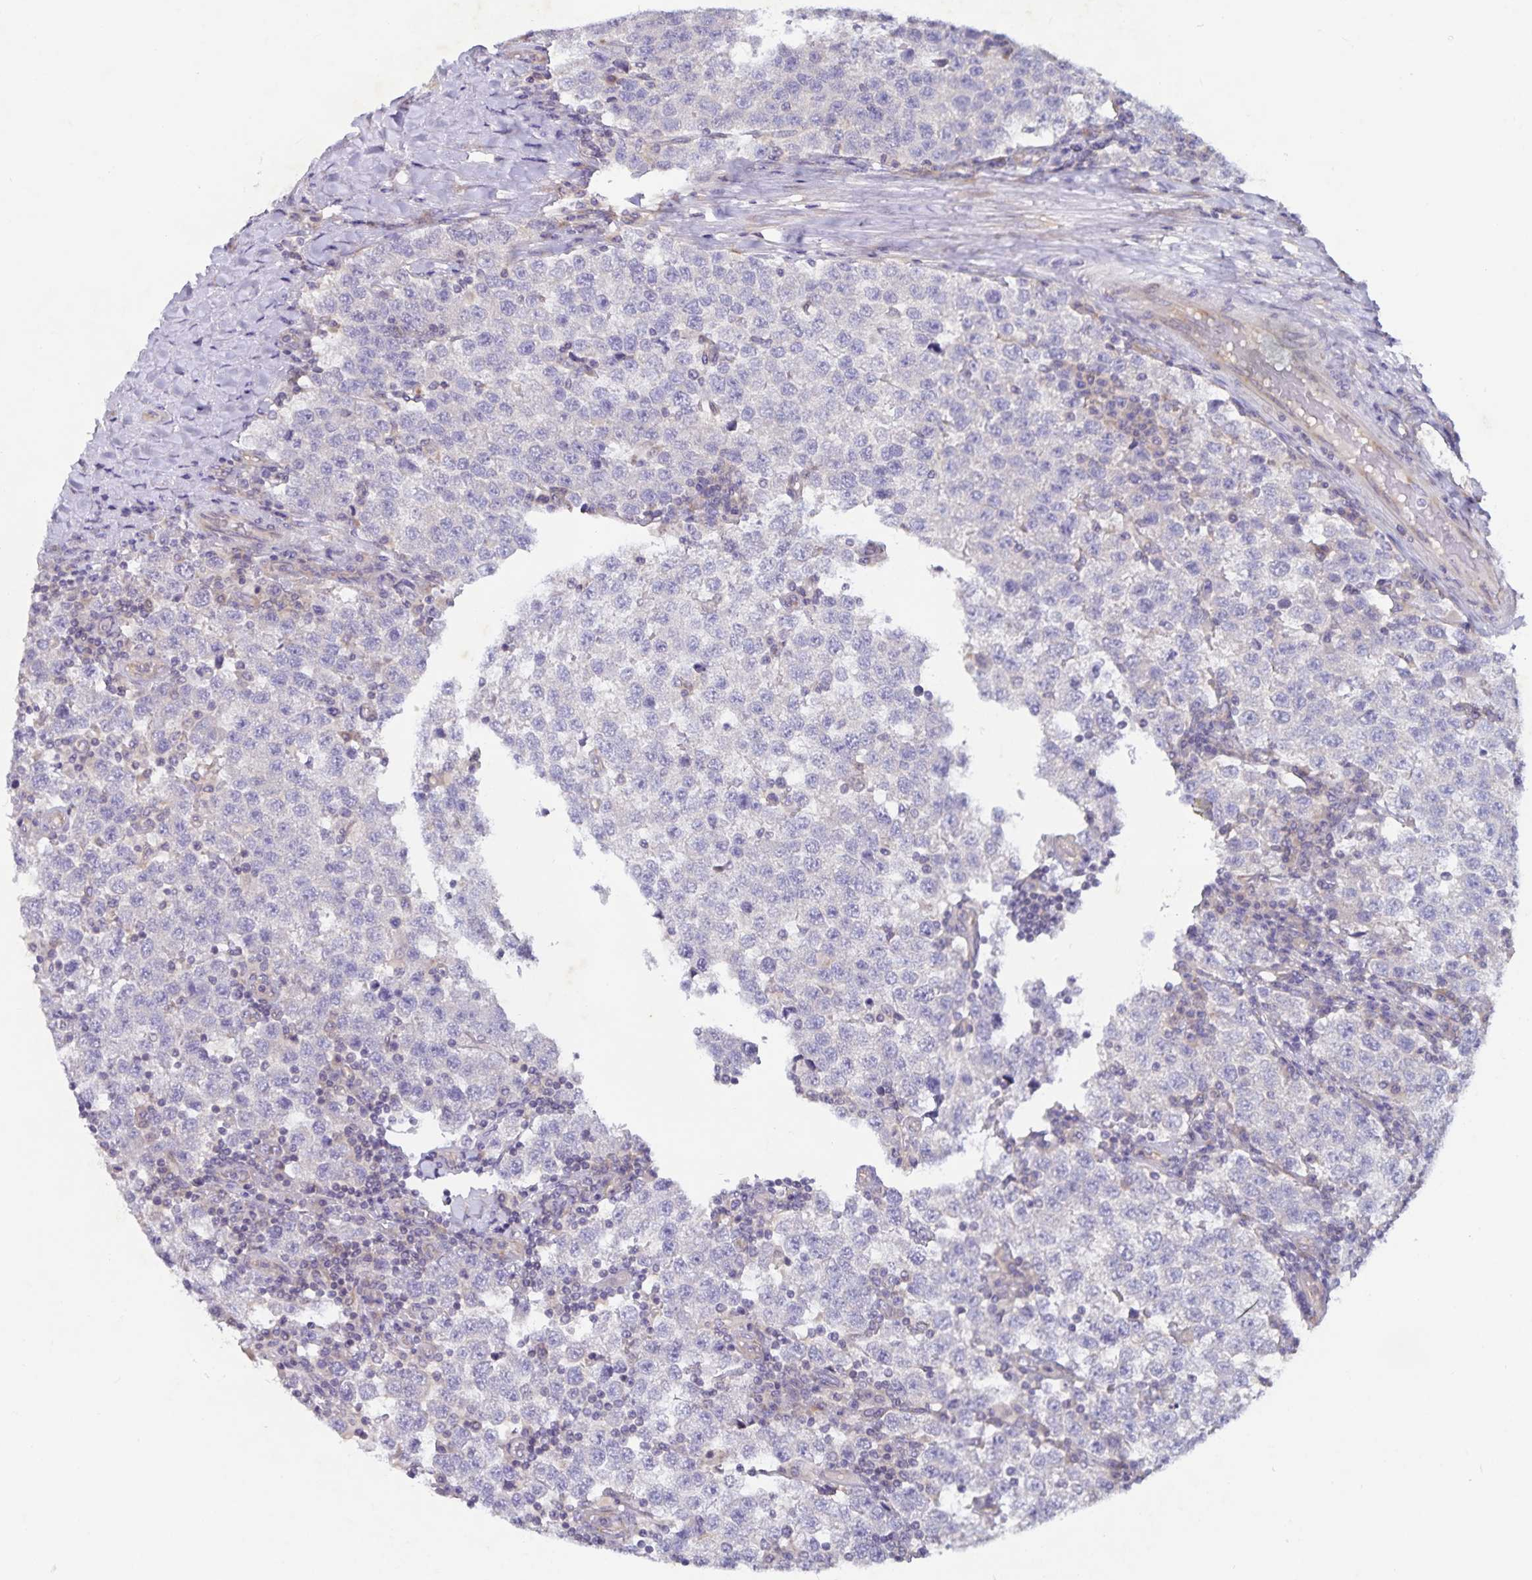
{"staining": {"intensity": "negative", "quantity": "none", "location": "none"}, "tissue": "testis cancer", "cell_type": "Tumor cells", "image_type": "cancer", "snomed": [{"axis": "morphology", "description": "Seminoma, NOS"}, {"axis": "topography", "description": "Testis"}], "caption": "Testis cancer (seminoma) stained for a protein using immunohistochemistry (IHC) reveals no positivity tumor cells.", "gene": "FAM120A", "patient": {"sex": "male", "age": 34}}